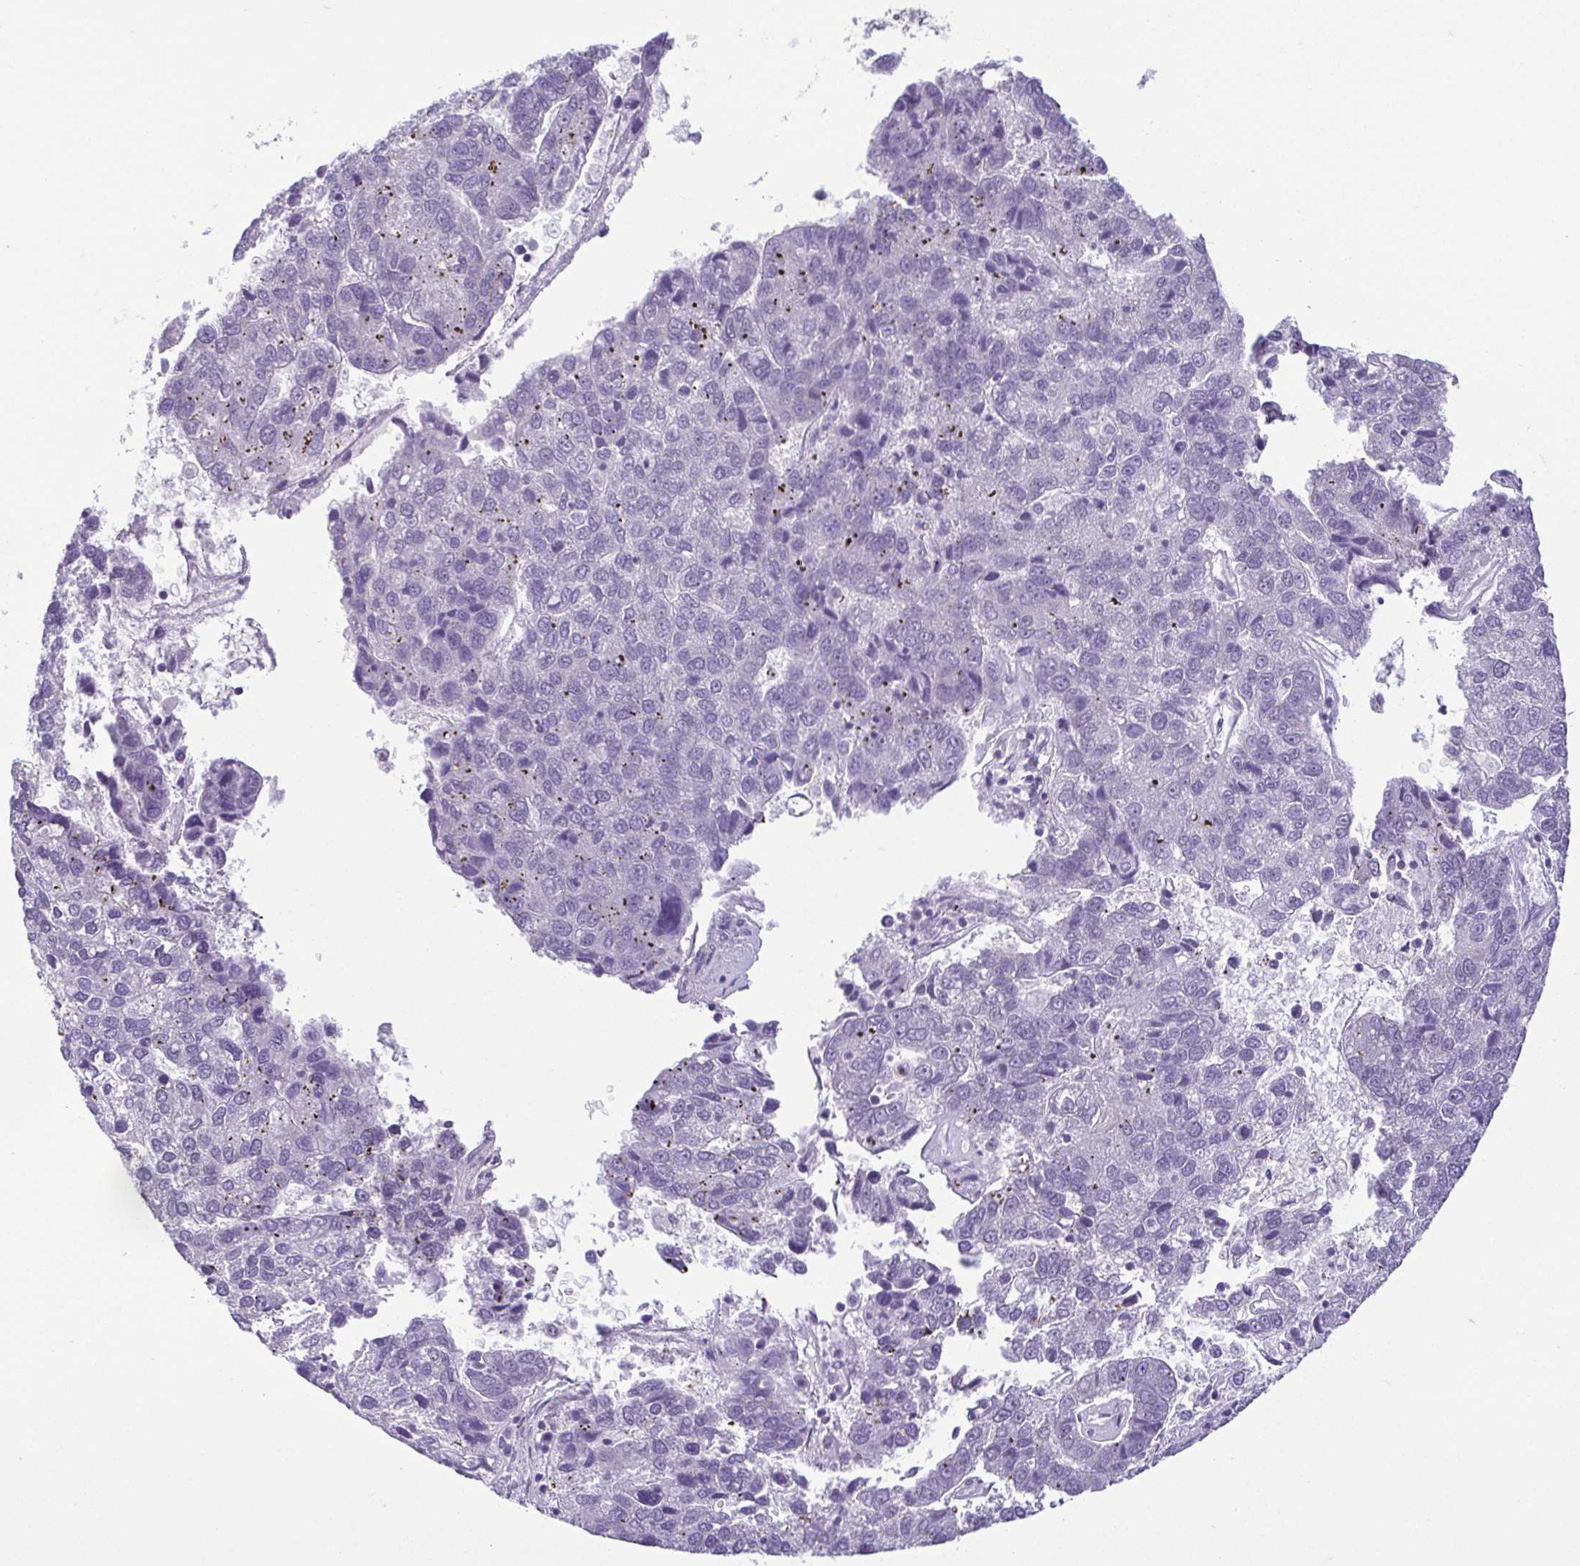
{"staining": {"intensity": "negative", "quantity": "none", "location": "none"}, "tissue": "pancreatic cancer", "cell_type": "Tumor cells", "image_type": "cancer", "snomed": [{"axis": "morphology", "description": "Adenocarcinoma, NOS"}, {"axis": "topography", "description": "Pancreas"}], "caption": "This is a image of IHC staining of pancreatic cancer (adenocarcinoma), which shows no staining in tumor cells.", "gene": "RBM3", "patient": {"sex": "female", "age": 61}}